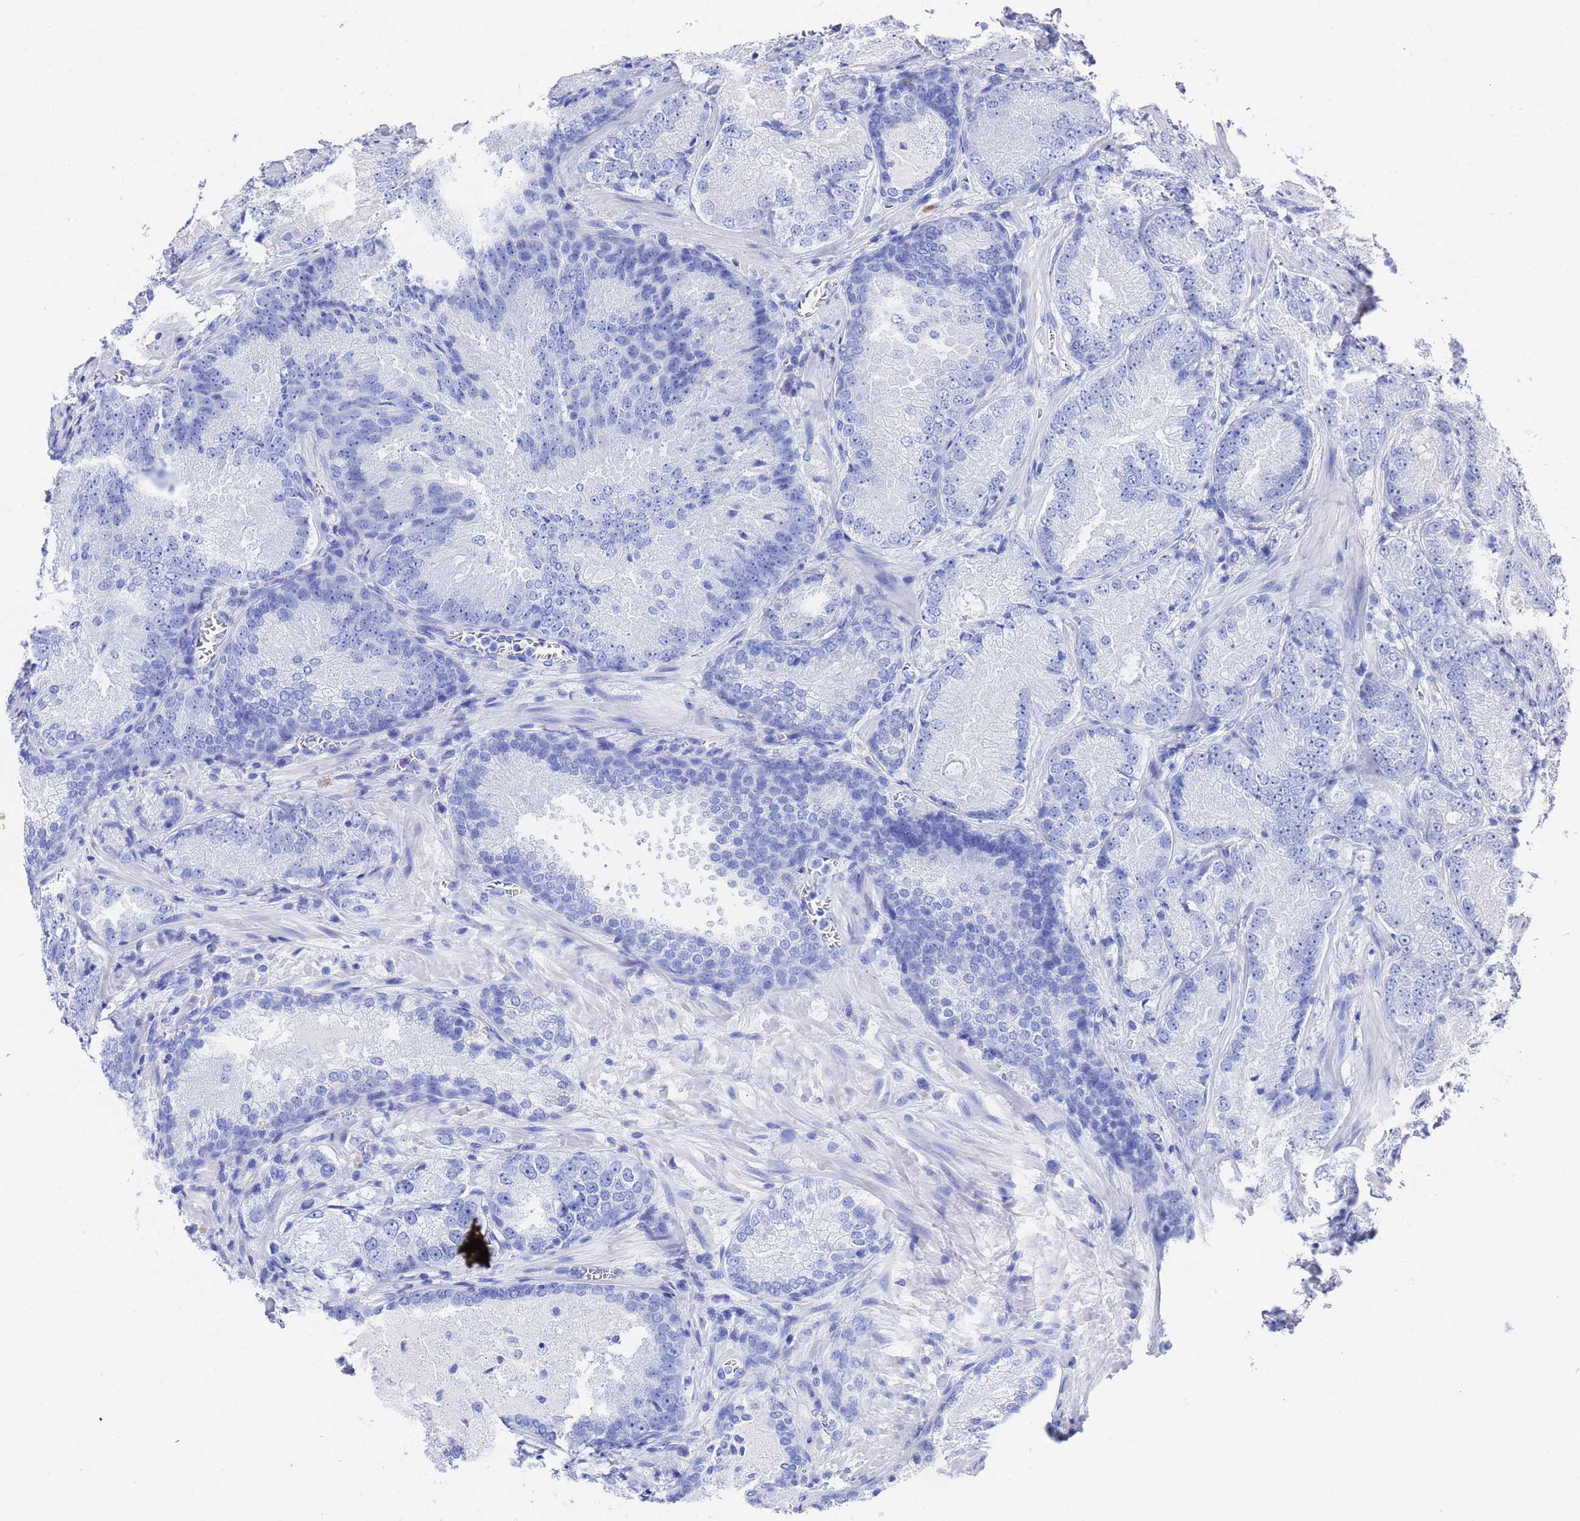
{"staining": {"intensity": "negative", "quantity": "none", "location": "none"}, "tissue": "prostate cancer", "cell_type": "Tumor cells", "image_type": "cancer", "snomed": [{"axis": "morphology", "description": "Adenocarcinoma, Low grade"}, {"axis": "topography", "description": "Prostate"}], "caption": "Photomicrograph shows no protein staining in tumor cells of prostate cancer tissue. The staining was performed using DAB to visualize the protein expression in brown, while the nuclei were stained in blue with hematoxylin (Magnification: 20x).", "gene": "GGT1", "patient": {"sex": "male", "age": 74}}